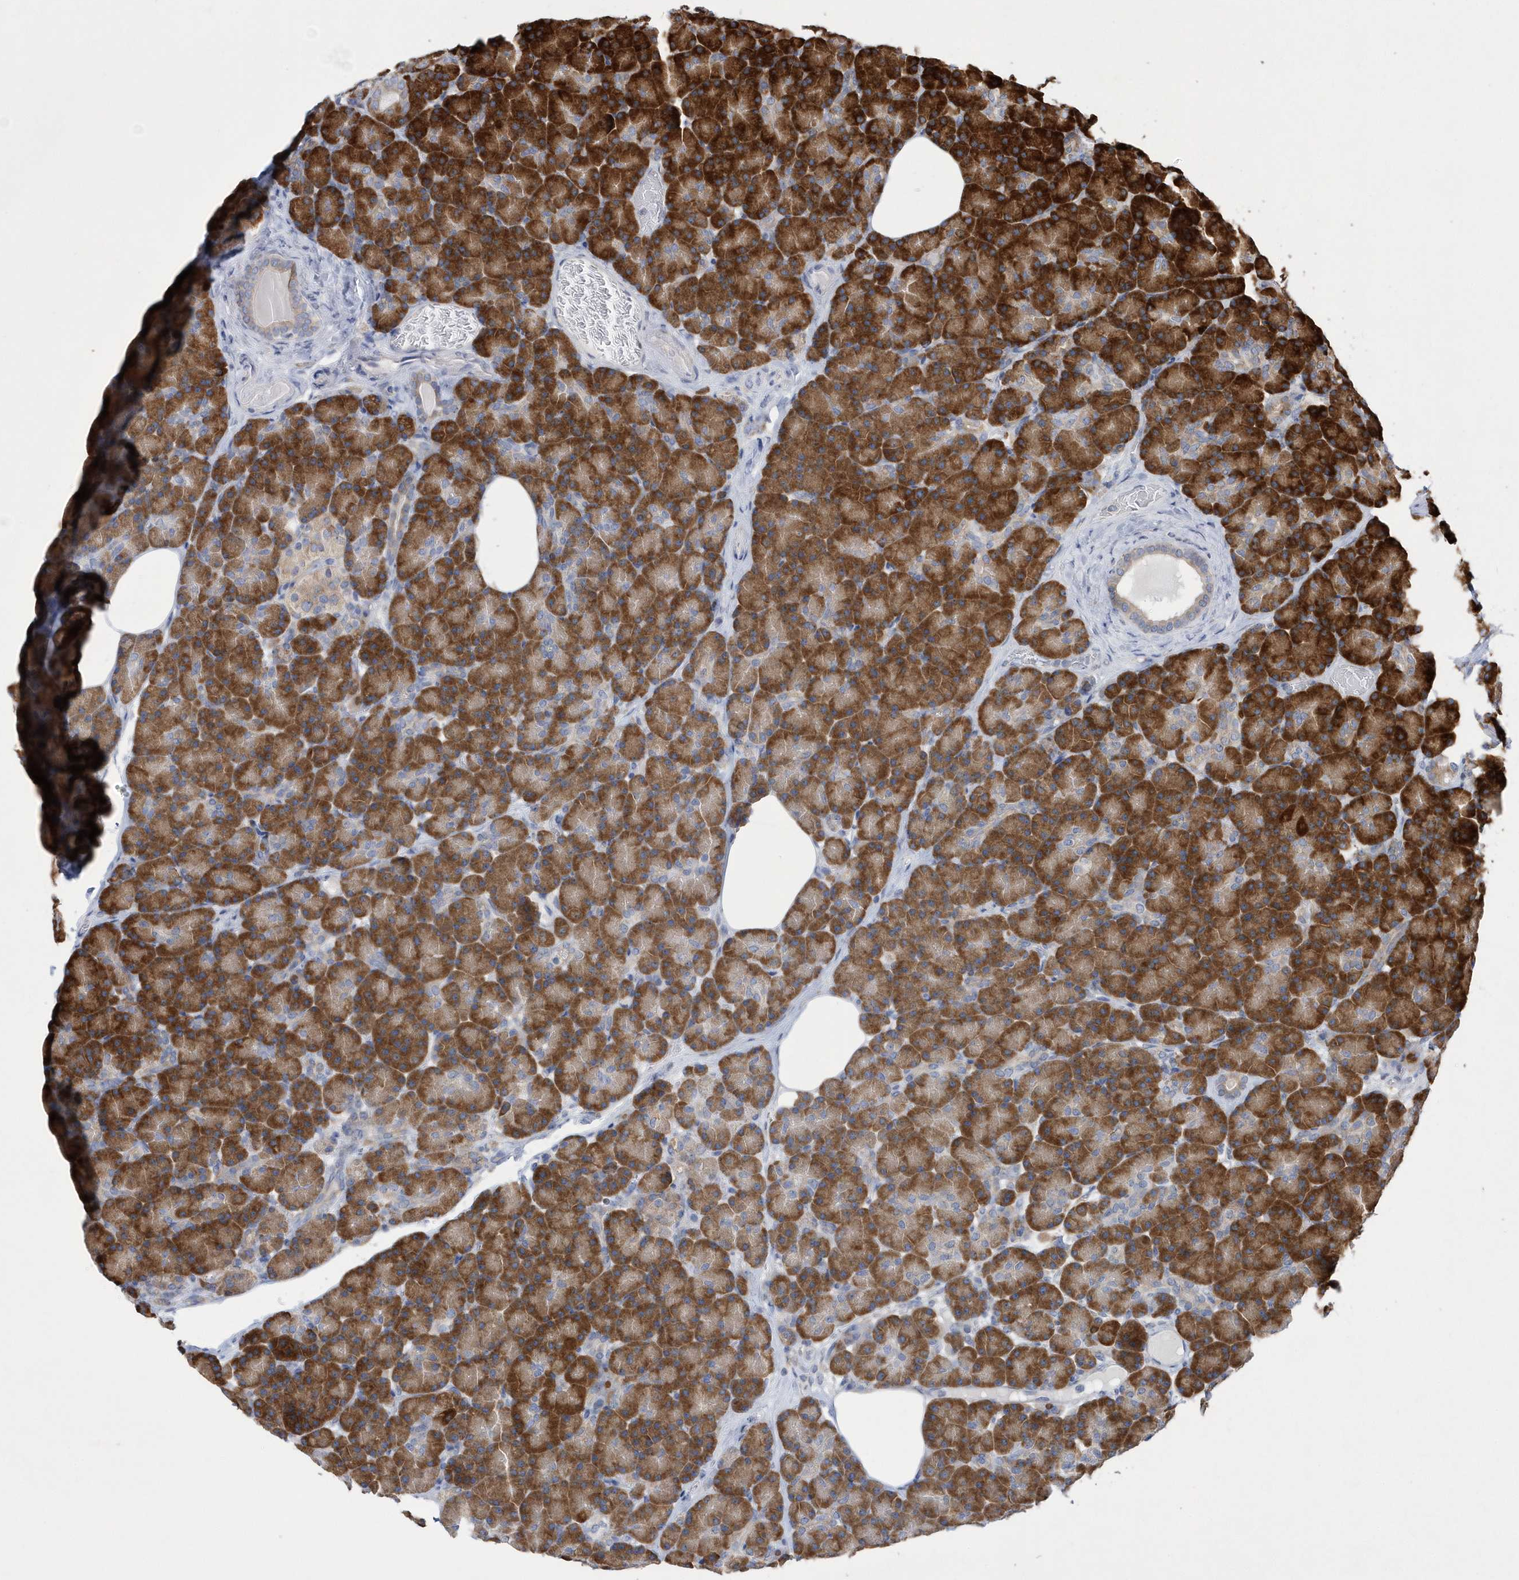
{"staining": {"intensity": "strong", "quantity": ">75%", "location": "cytoplasmic/membranous"}, "tissue": "pancreas", "cell_type": "Exocrine glandular cells", "image_type": "normal", "snomed": [{"axis": "morphology", "description": "Normal tissue, NOS"}, {"axis": "topography", "description": "Pancreas"}], "caption": "The immunohistochemical stain shows strong cytoplasmic/membranous expression in exocrine glandular cells of unremarkable pancreas.", "gene": "MED31", "patient": {"sex": "female", "age": 43}}